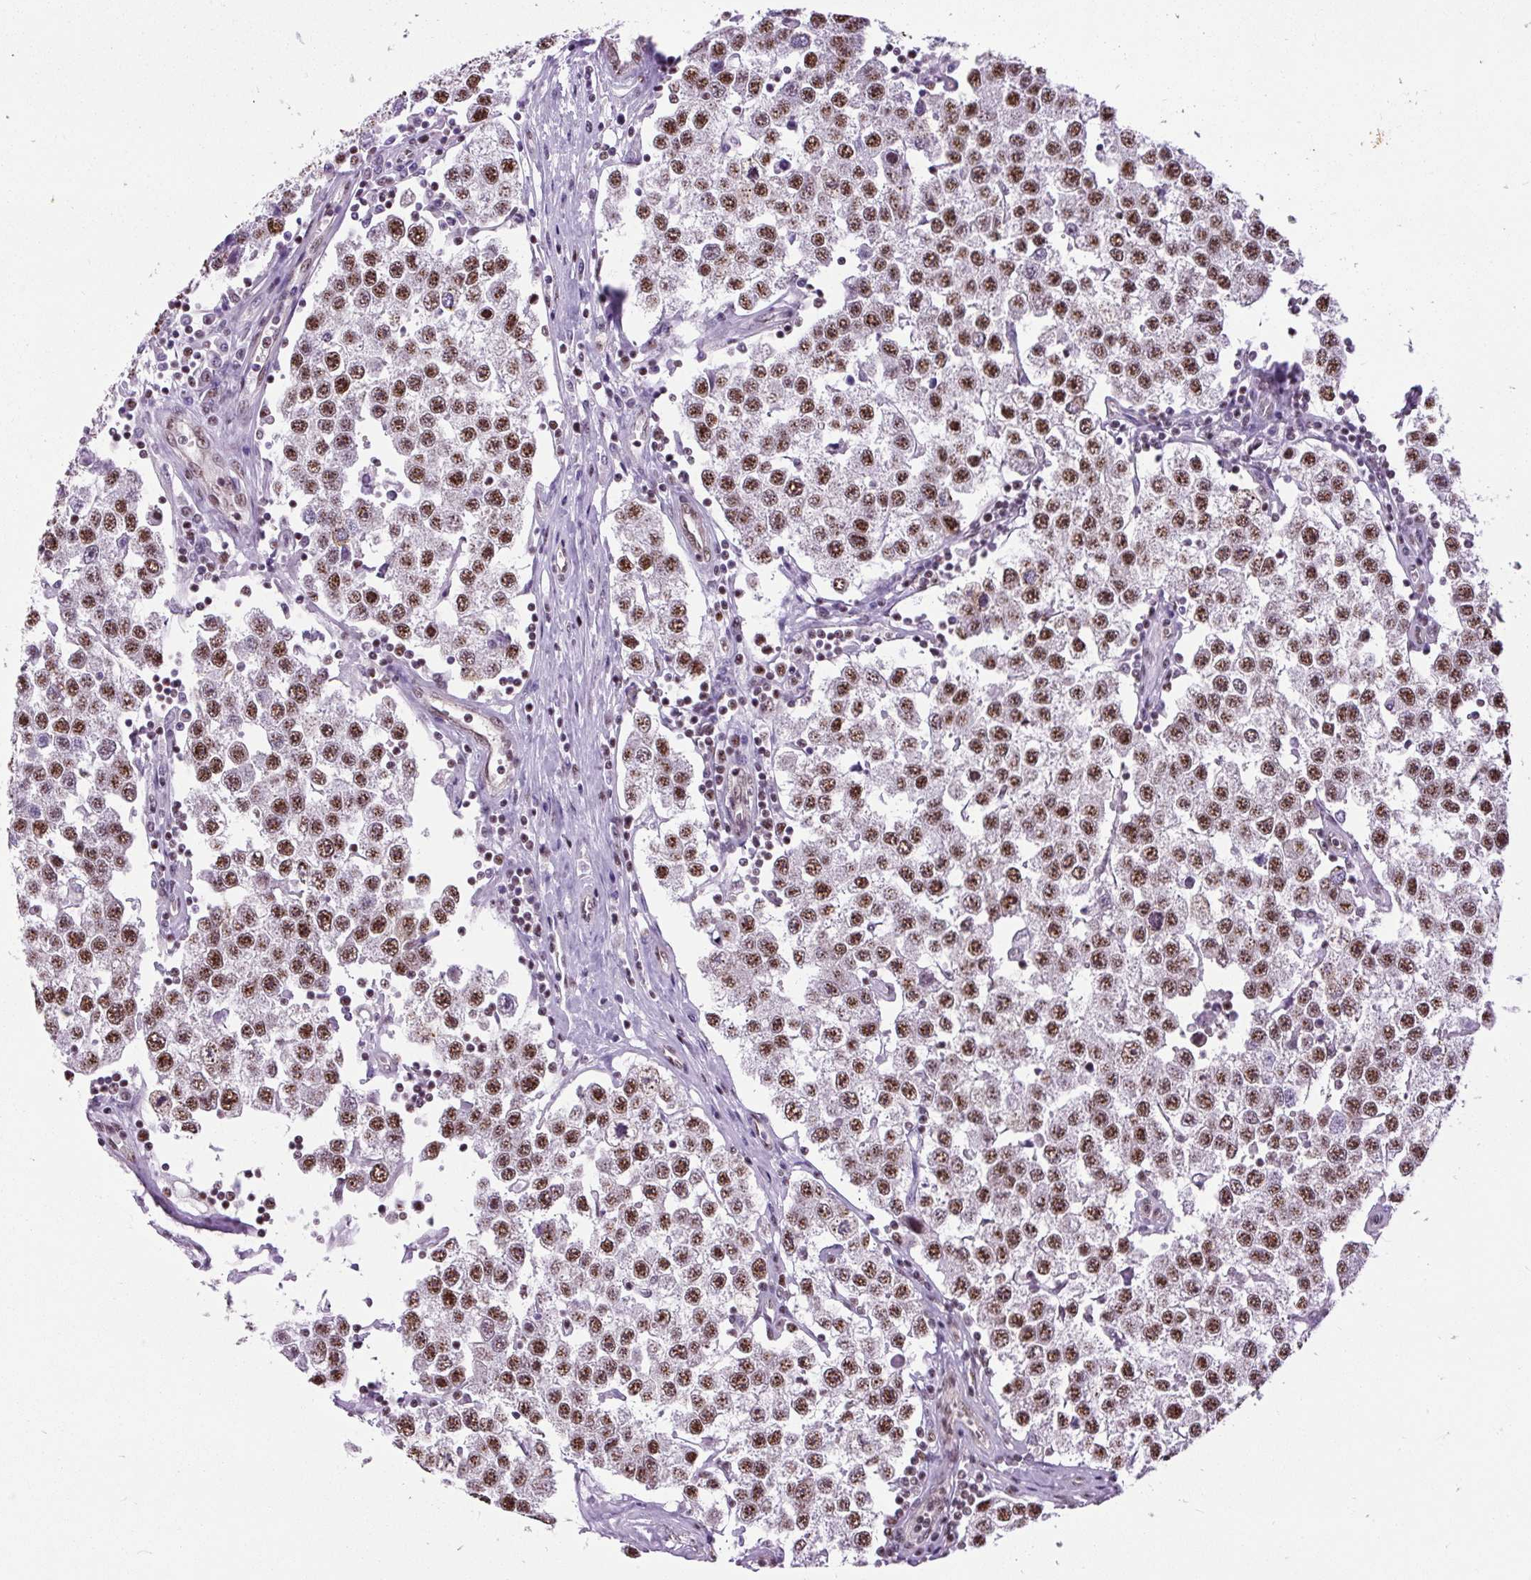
{"staining": {"intensity": "strong", "quantity": ">75%", "location": "nuclear"}, "tissue": "testis cancer", "cell_type": "Tumor cells", "image_type": "cancer", "snomed": [{"axis": "morphology", "description": "Seminoma, NOS"}, {"axis": "topography", "description": "Testis"}], "caption": "Testis seminoma was stained to show a protein in brown. There is high levels of strong nuclear expression in approximately >75% of tumor cells. The staining was performed using DAB (3,3'-diaminobenzidine) to visualize the protein expression in brown, while the nuclei were stained in blue with hematoxylin (Magnification: 20x).", "gene": "SMC5", "patient": {"sex": "male", "age": 34}}